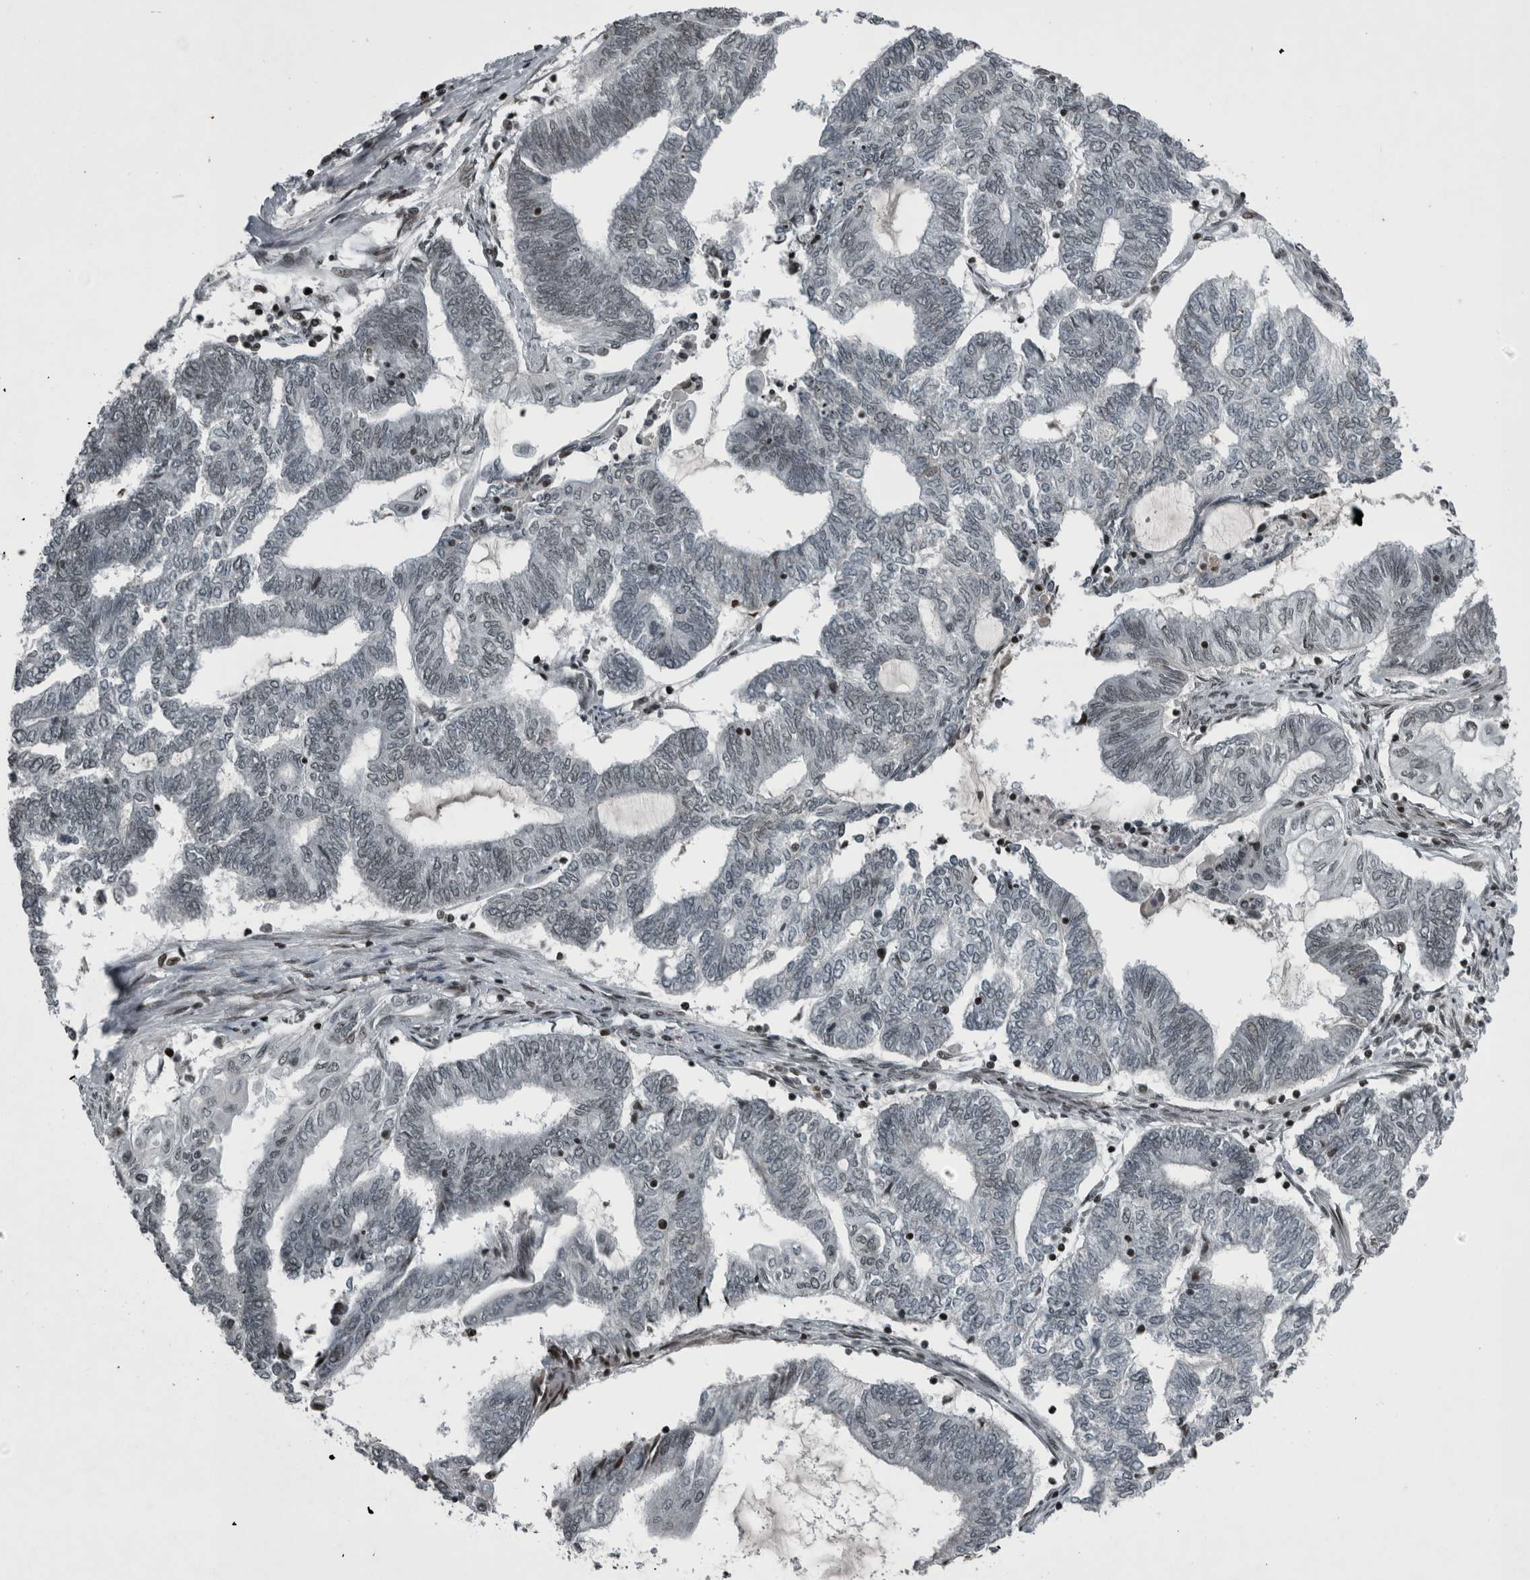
{"staining": {"intensity": "weak", "quantity": "<25%", "location": "nuclear"}, "tissue": "endometrial cancer", "cell_type": "Tumor cells", "image_type": "cancer", "snomed": [{"axis": "morphology", "description": "Adenocarcinoma, NOS"}, {"axis": "topography", "description": "Uterus"}, {"axis": "topography", "description": "Endometrium"}], "caption": "Immunohistochemistry micrograph of neoplastic tissue: human endometrial cancer stained with DAB demonstrates no significant protein expression in tumor cells.", "gene": "UNC50", "patient": {"sex": "female", "age": 70}}